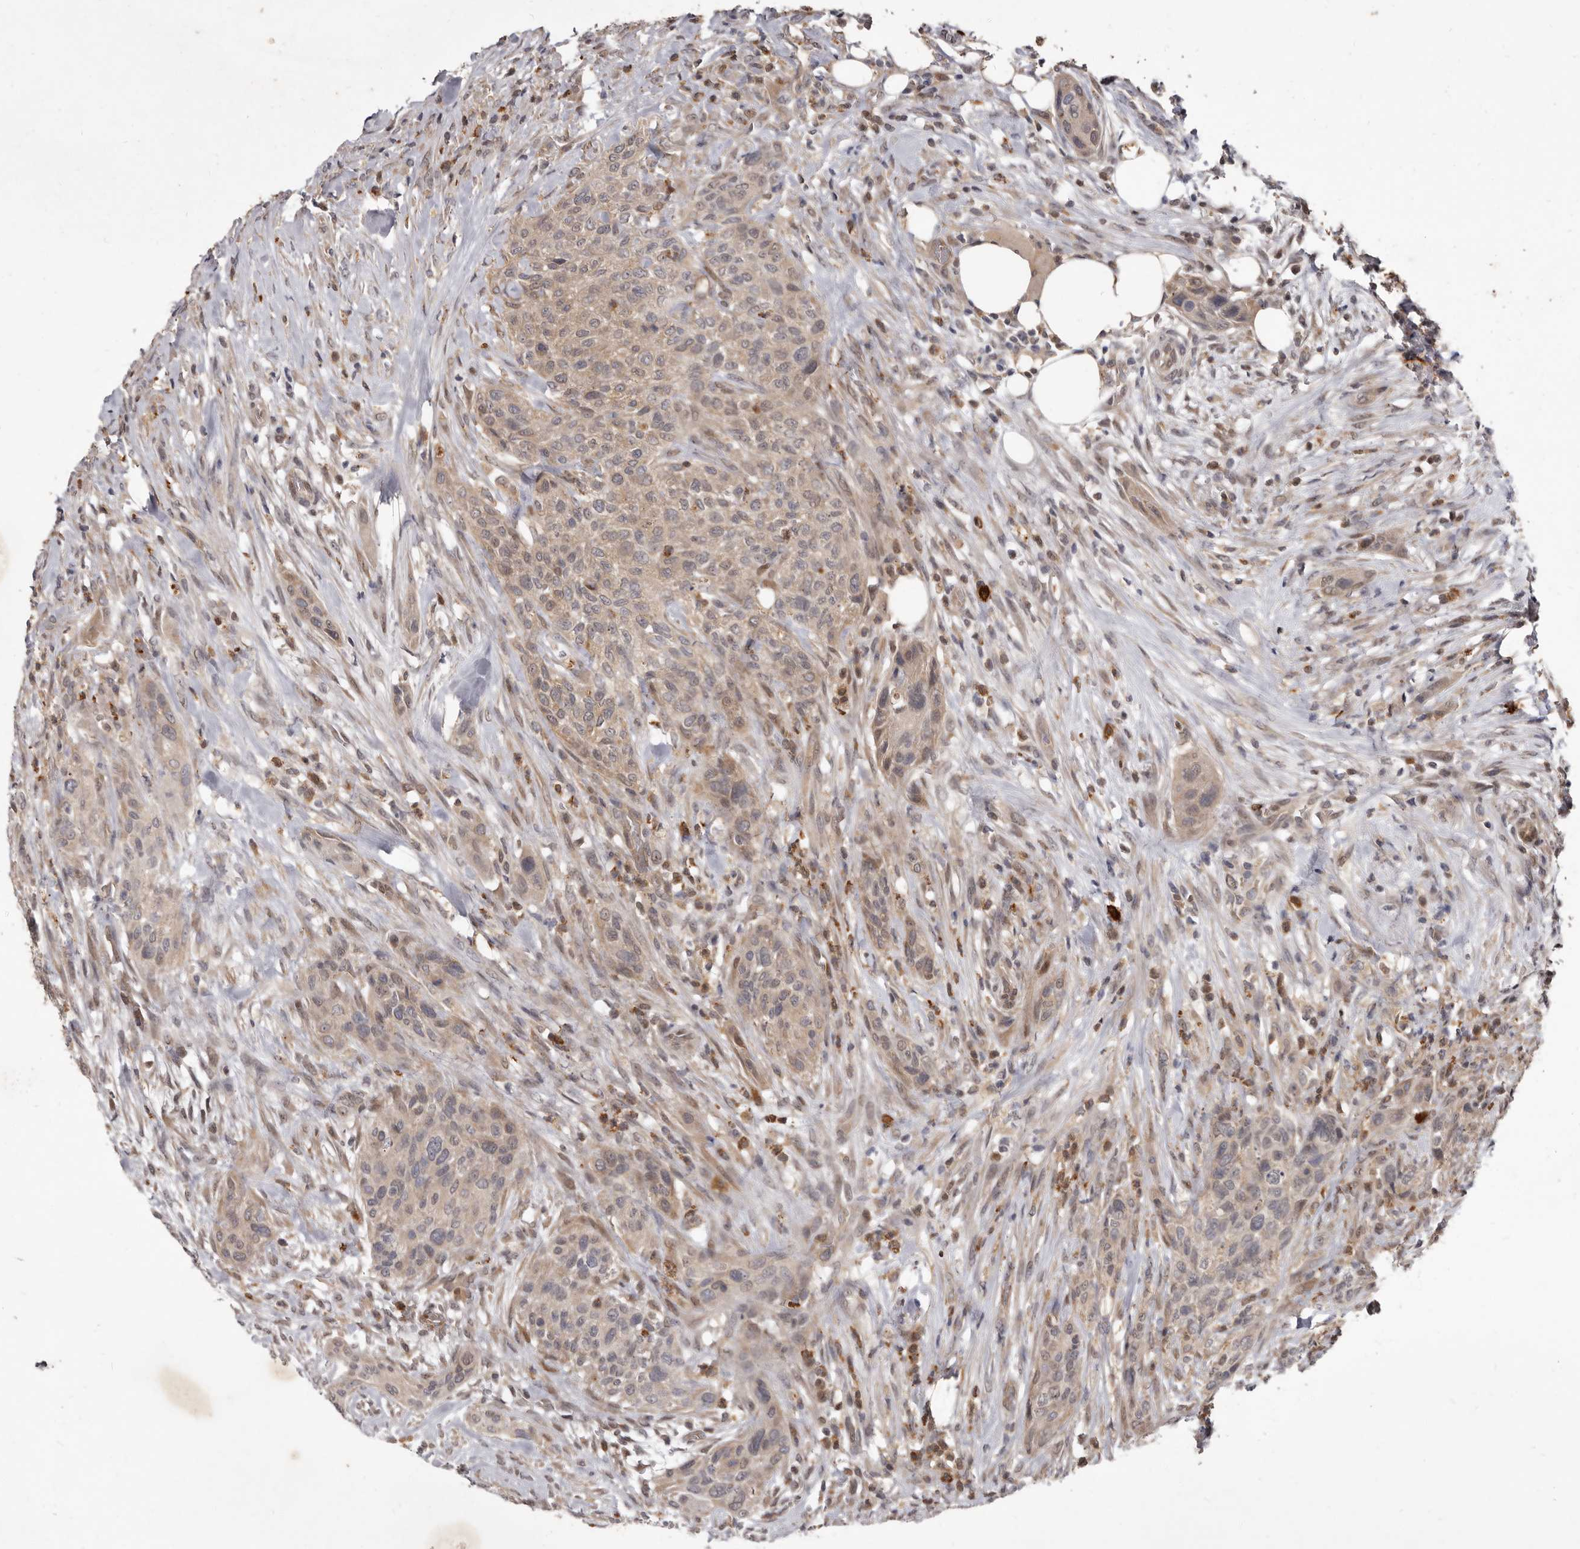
{"staining": {"intensity": "weak", "quantity": "<25%", "location": "cytoplasmic/membranous,nuclear"}, "tissue": "urothelial cancer", "cell_type": "Tumor cells", "image_type": "cancer", "snomed": [{"axis": "morphology", "description": "Urothelial carcinoma, High grade"}, {"axis": "topography", "description": "Urinary bladder"}], "caption": "Immunohistochemical staining of human high-grade urothelial carcinoma displays no significant expression in tumor cells.", "gene": "ACLY", "patient": {"sex": "male", "age": 35}}